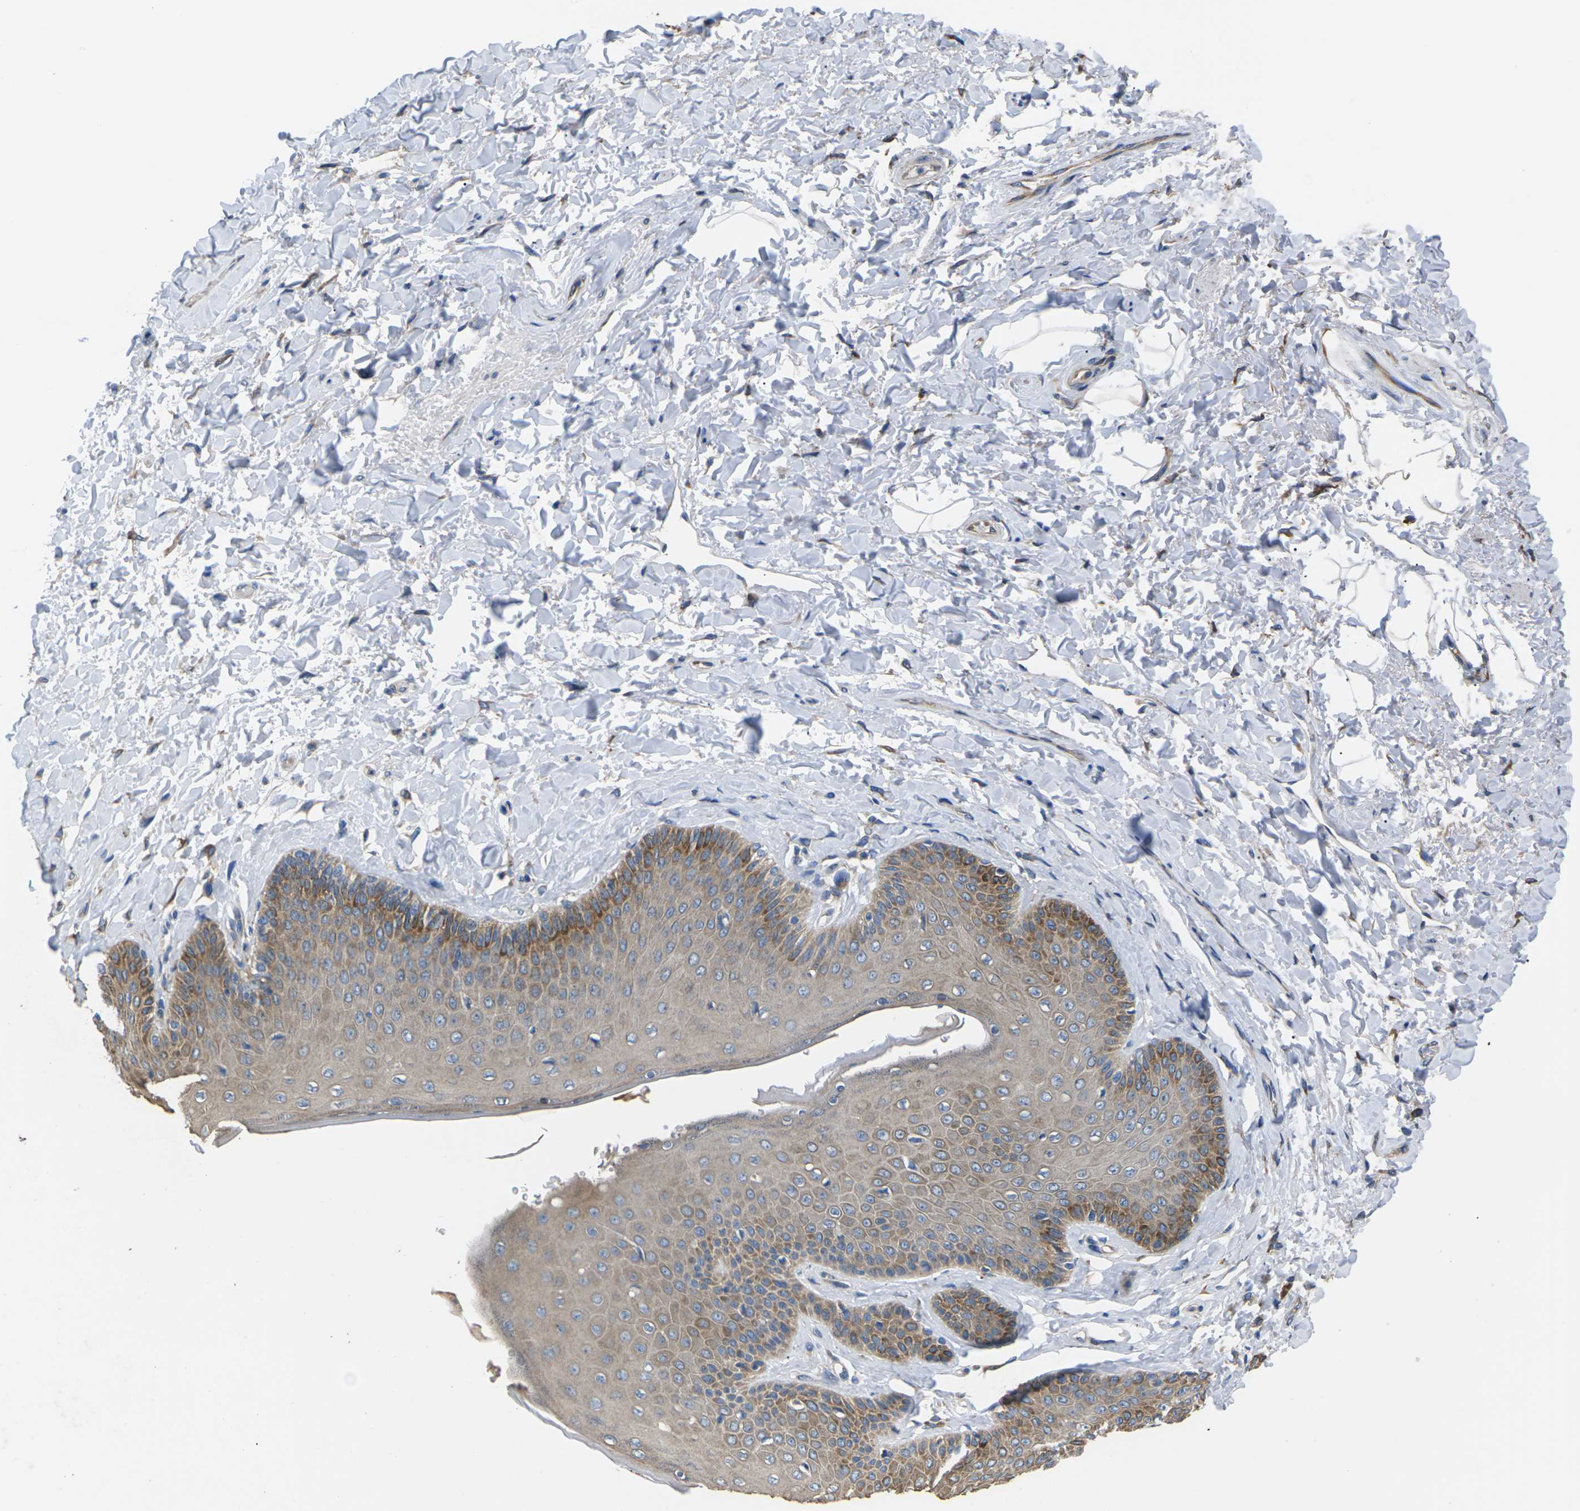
{"staining": {"intensity": "moderate", "quantity": ">75%", "location": "cytoplasmic/membranous"}, "tissue": "skin", "cell_type": "Epidermal cells", "image_type": "normal", "snomed": [{"axis": "morphology", "description": "Normal tissue, NOS"}, {"axis": "topography", "description": "Anal"}], "caption": "Immunohistochemical staining of unremarkable skin displays moderate cytoplasmic/membranous protein positivity in approximately >75% of epidermal cells.", "gene": "KLHDC8B", "patient": {"sex": "male", "age": 69}}